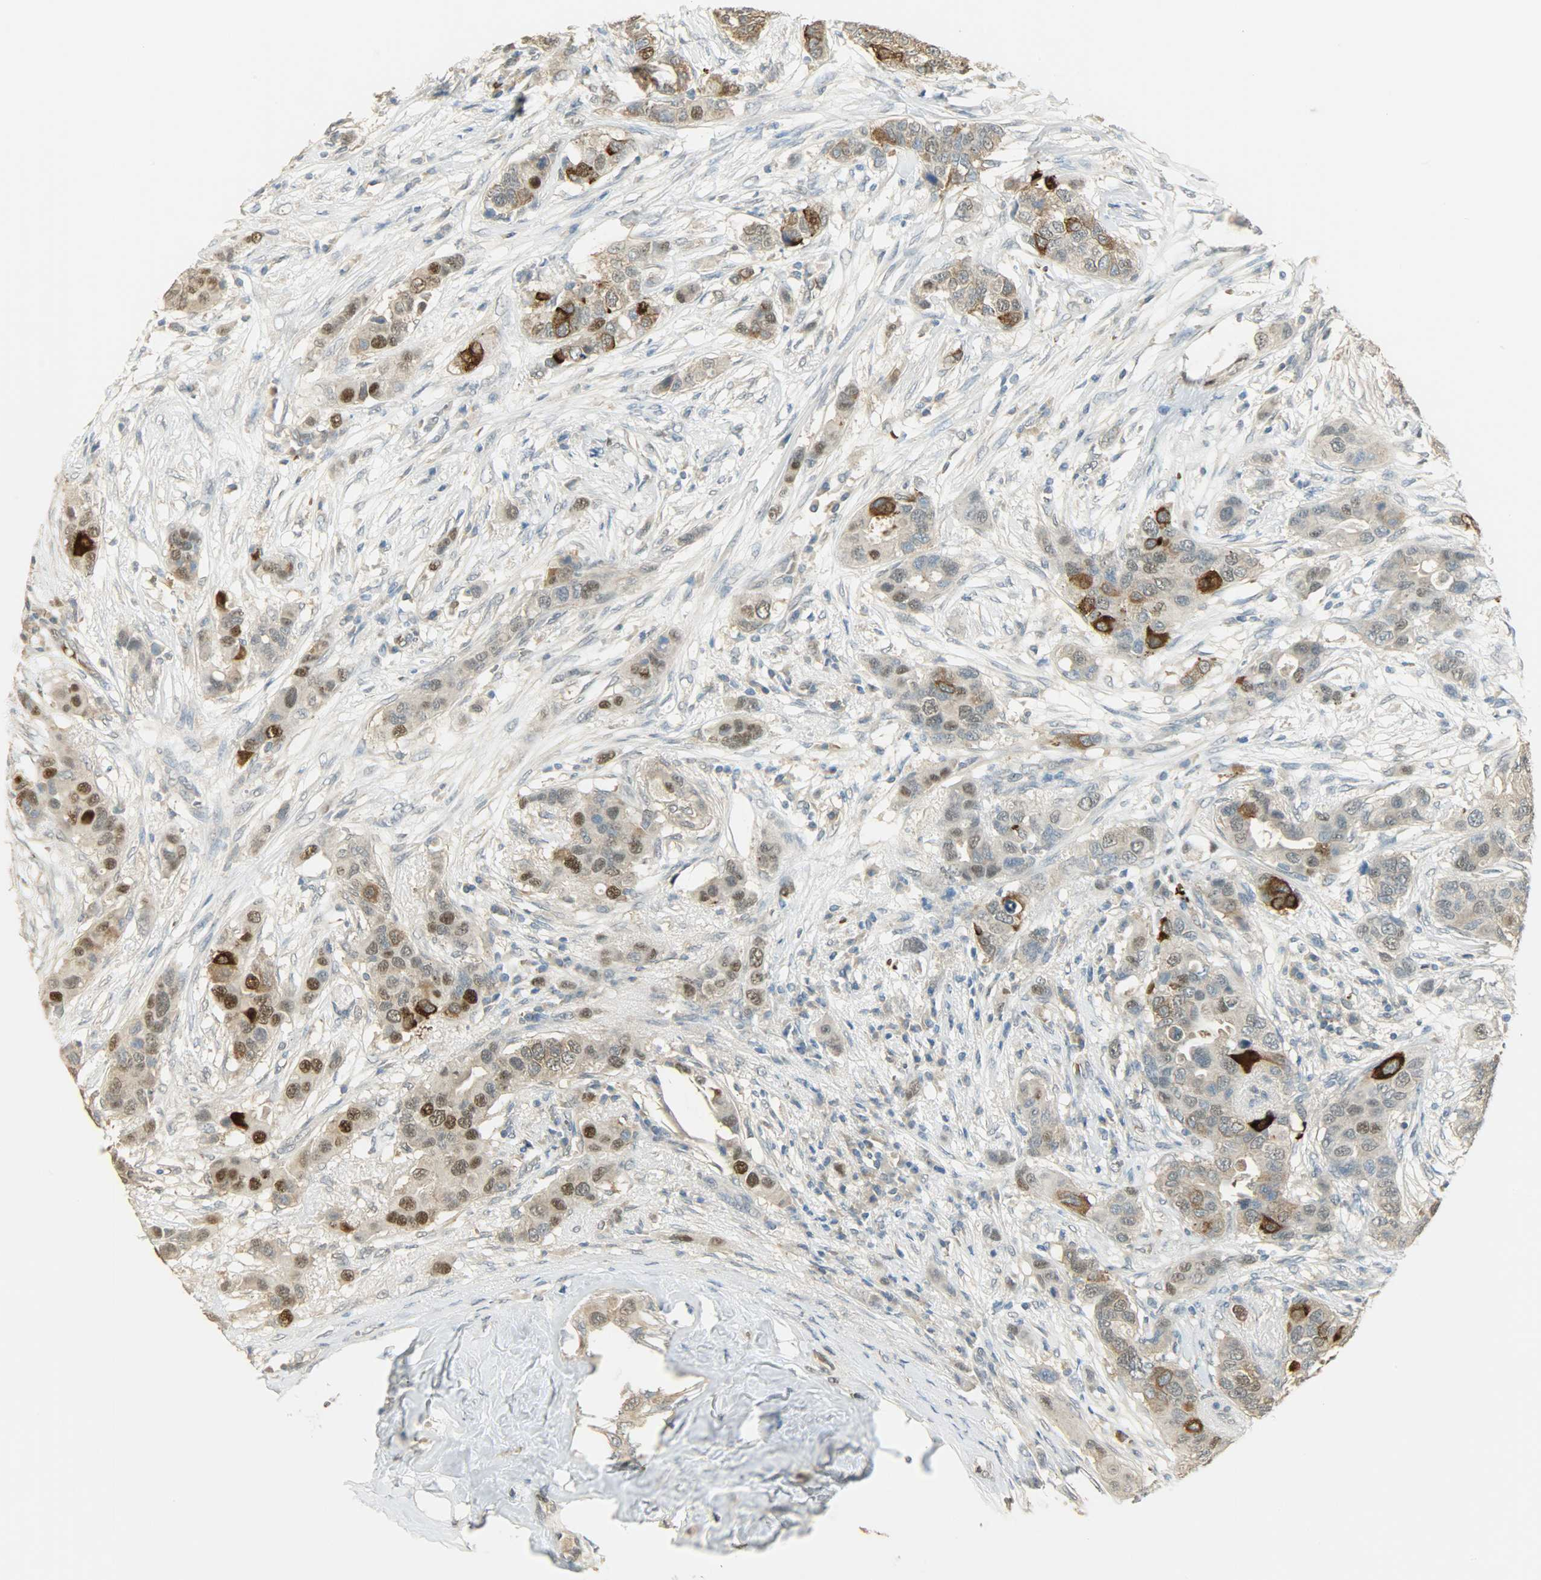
{"staining": {"intensity": "strong", "quantity": "25%-75%", "location": "cytoplasmic/membranous,nuclear"}, "tissue": "breast cancer", "cell_type": "Tumor cells", "image_type": "cancer", "snomed": [{"axis": "morphology", "description": "Duct carcinoma"}, {"axis": "topography", "description": "Breast"}], "caption": "DAB immunohistochemical staining of human breast cancer (infiltrating ductal carcinoma) displays strong cytoplasmic/membranous and nuclear protein staining in approximately 25%-75% of tumor cells.", "gene": "PRMT5", "patient": {"sex": "female", "age": 50}}